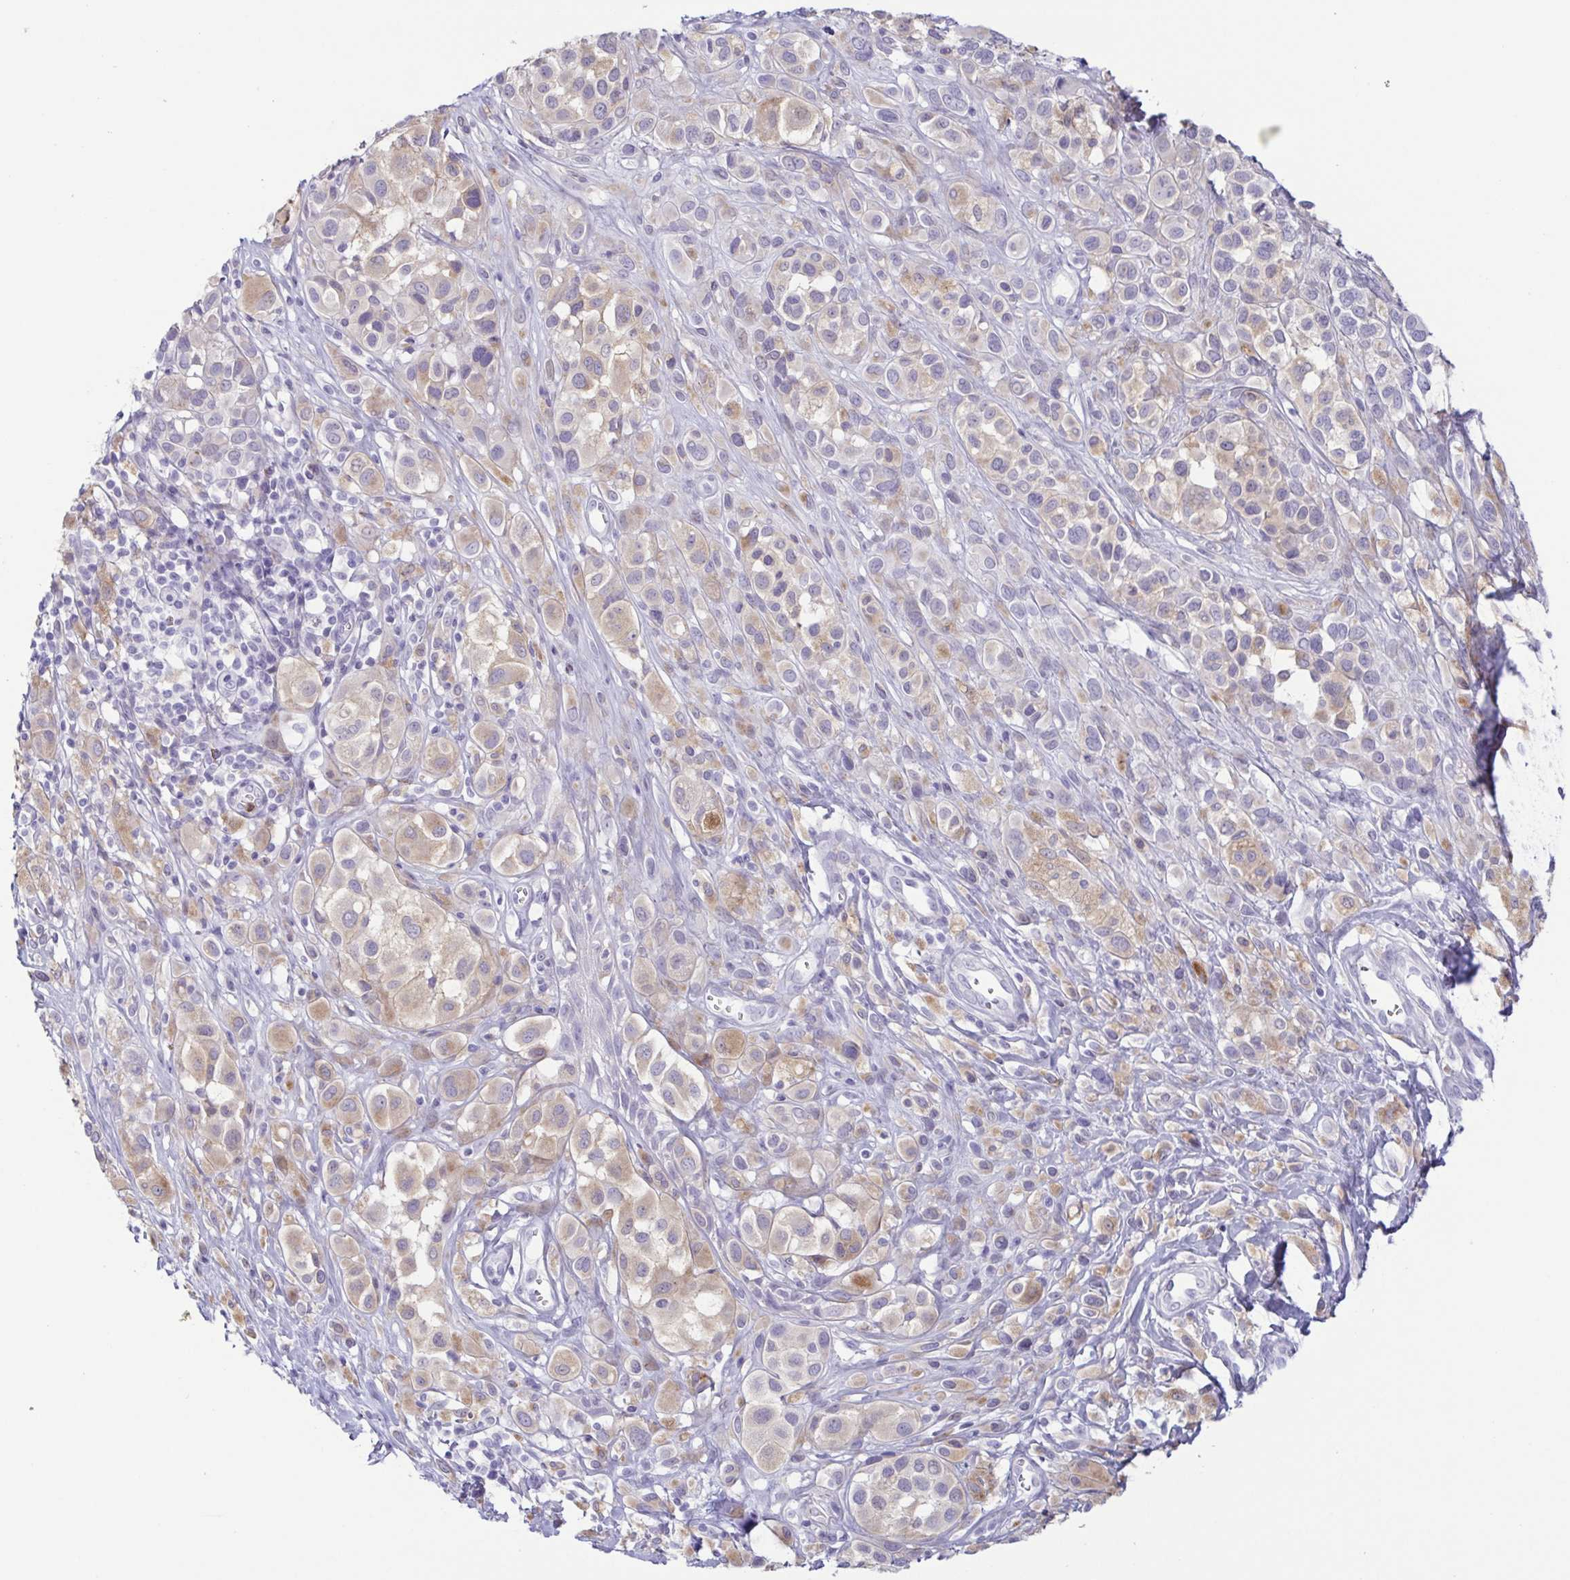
{"staining": {"intensity": "weak", "quantity": "25%-75%", "location": "cytoplasmic/membranous"}, "tissue": "melanoma", "cell_type": "Tumor cells", "image_type": "cancer", "snomed": [{"axis": "morphology", "description": "Malignant melanoma, NOS"}, {"axis": "topography", "description": "Skin"}], "caption": "The micrograph displays immunohistochemical staining of melanoma. There is weak cytoplasmic/membranous expression is present in approximately 25%-75% of tumor cells. (Stains: DAB in brown, nuclei in blue, Microscopy: brightfield microscopy at high magnification).", "gene": "ATP6V1G2", "patient": {"sex": "male", "age": 77}}